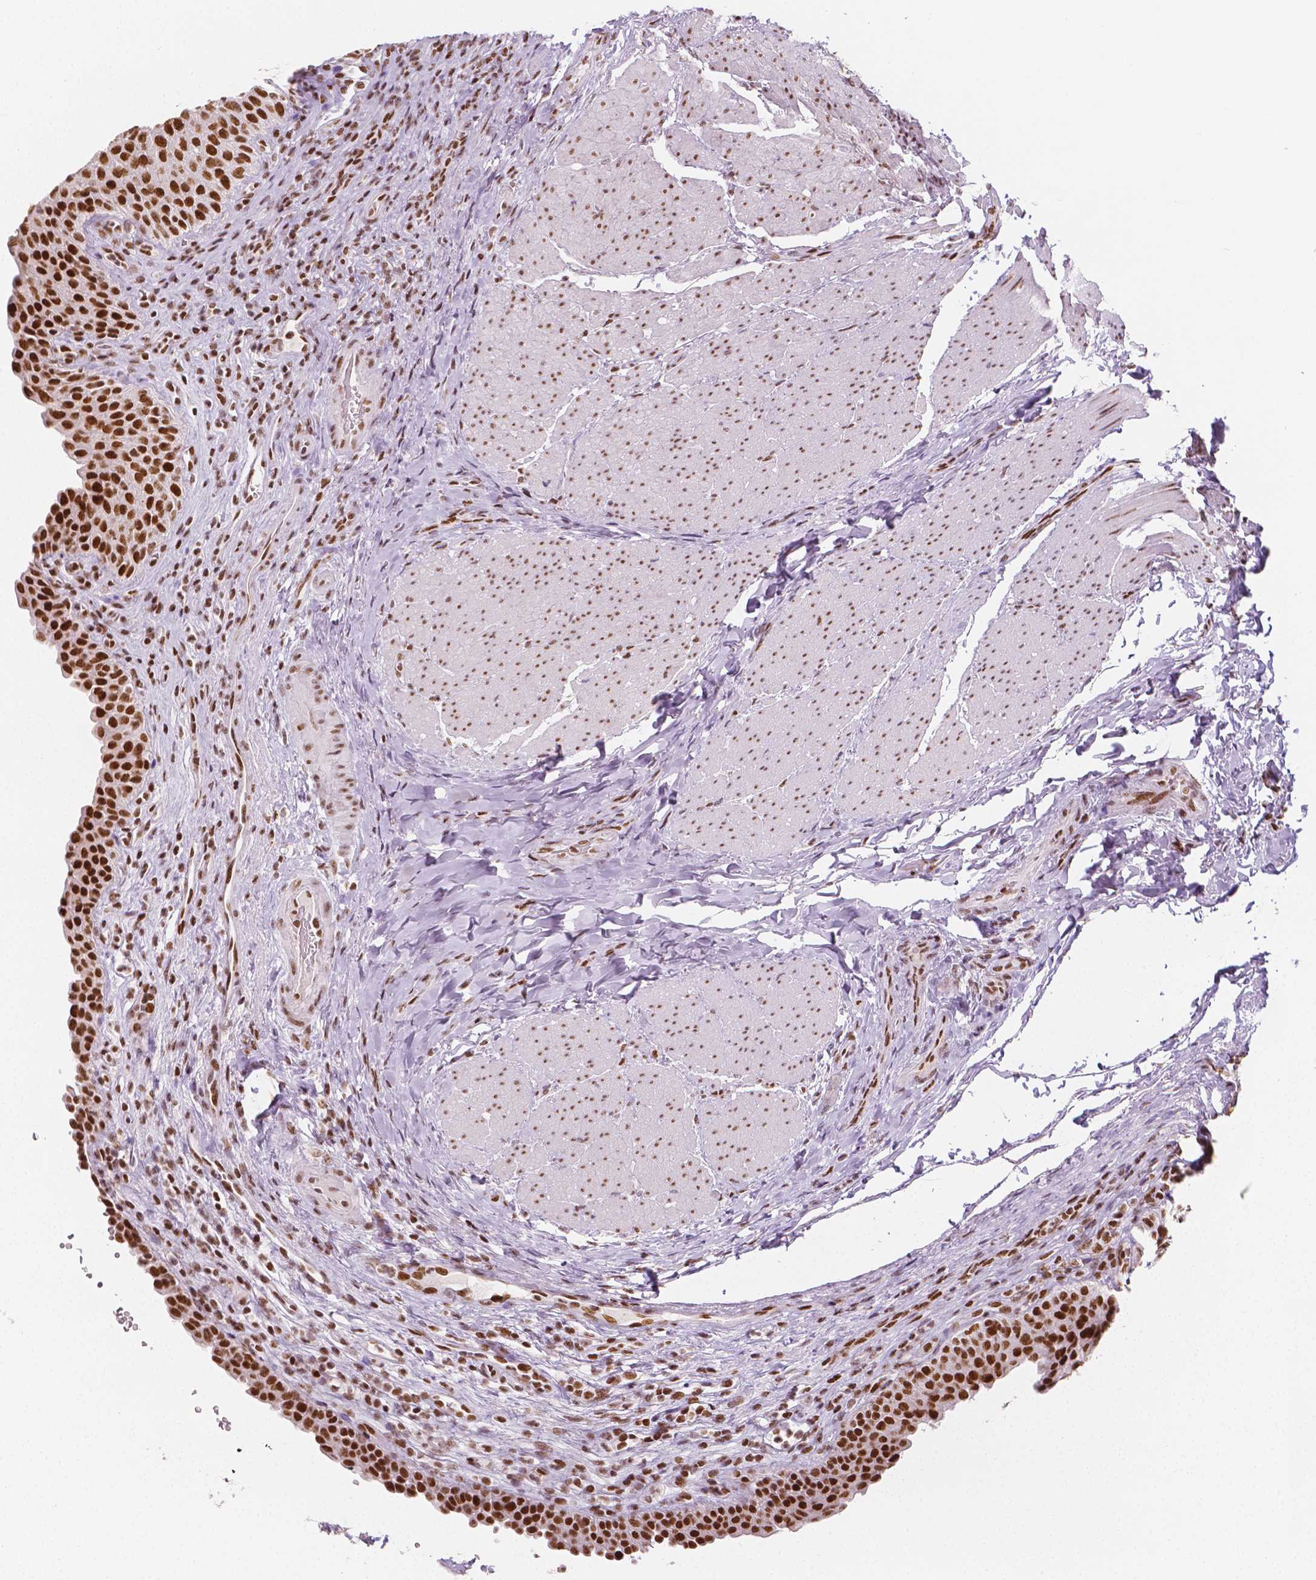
{"staining": {"intensity": "strong", "quantity": ">75%", "location": "nuclear"}, "tissue": "urinary bladder", "cell_type": "Urothelial cells", "image_type": "normal", "snomed": [{"axis": "morphology", "description": "Normal tissue, NOS"}, {"axis": "topography", "description": "Urinary bladder"}, {"axis": "topography", "description": "Peripheral nerve tissue"}], "caption": "Protein expression analysis of normal human urinary bladder reveals strong nuclear positivity in about >75% of urothelial cells.", "gene": "HDAC1", "patient": {"sex": "male", "age": 66}}